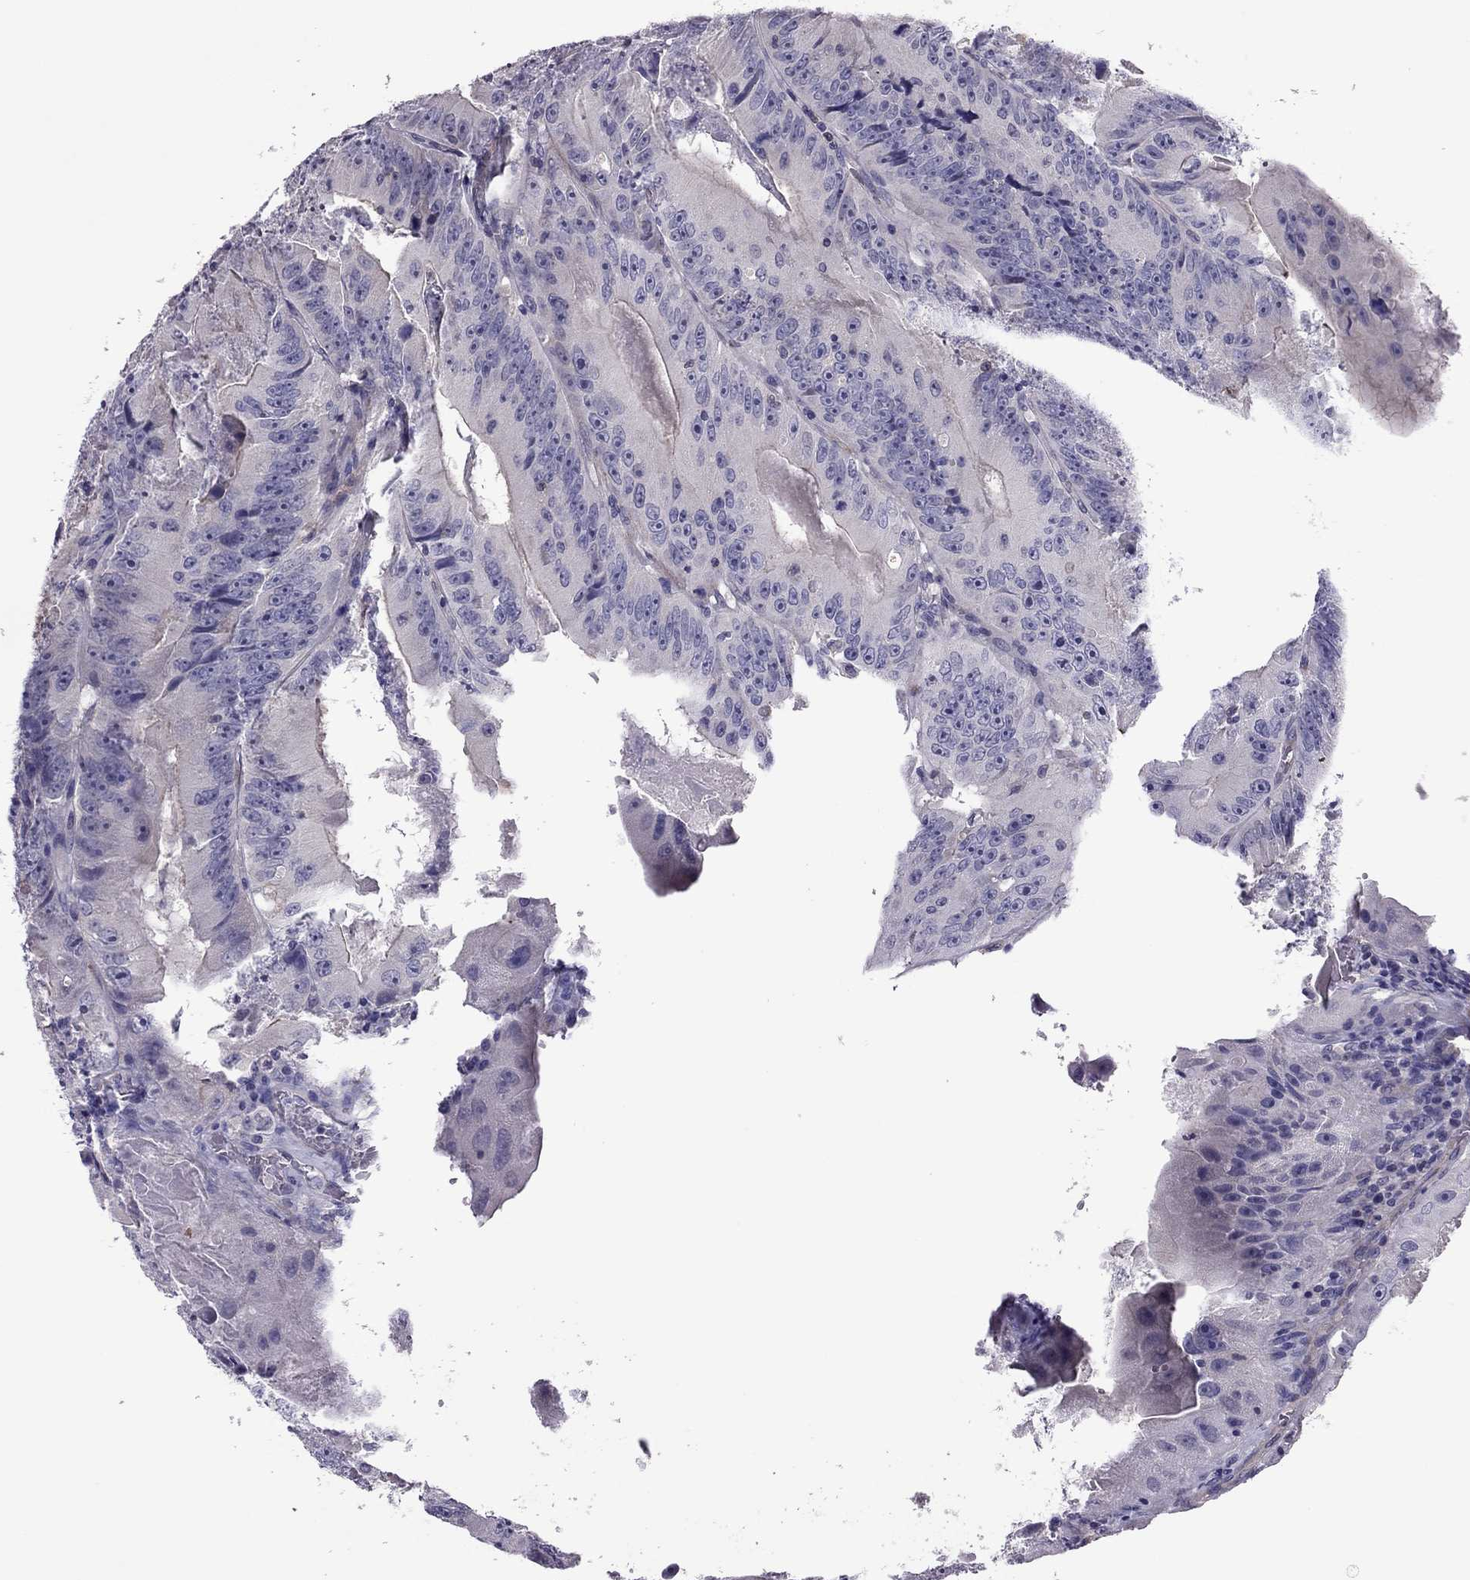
{"staining": {"intensity": "negative", "quantity": "none", "location": "none"}, "tissue": "colorectal cancer", "cell_type": "Tumor cells", "image_type": "cancer", "snomed": [{"axis": "morphology", "description": "Adenocarcinoma, NOS"}, {"axis": "topography", "description": "Colon"}], "caption": "Human colorectal cancer stained for a protein using immunohistochemistry shows no staining in tumor cells.", "gene": "SLC16A8", "patient": {"sex": "female", "age": 86}}